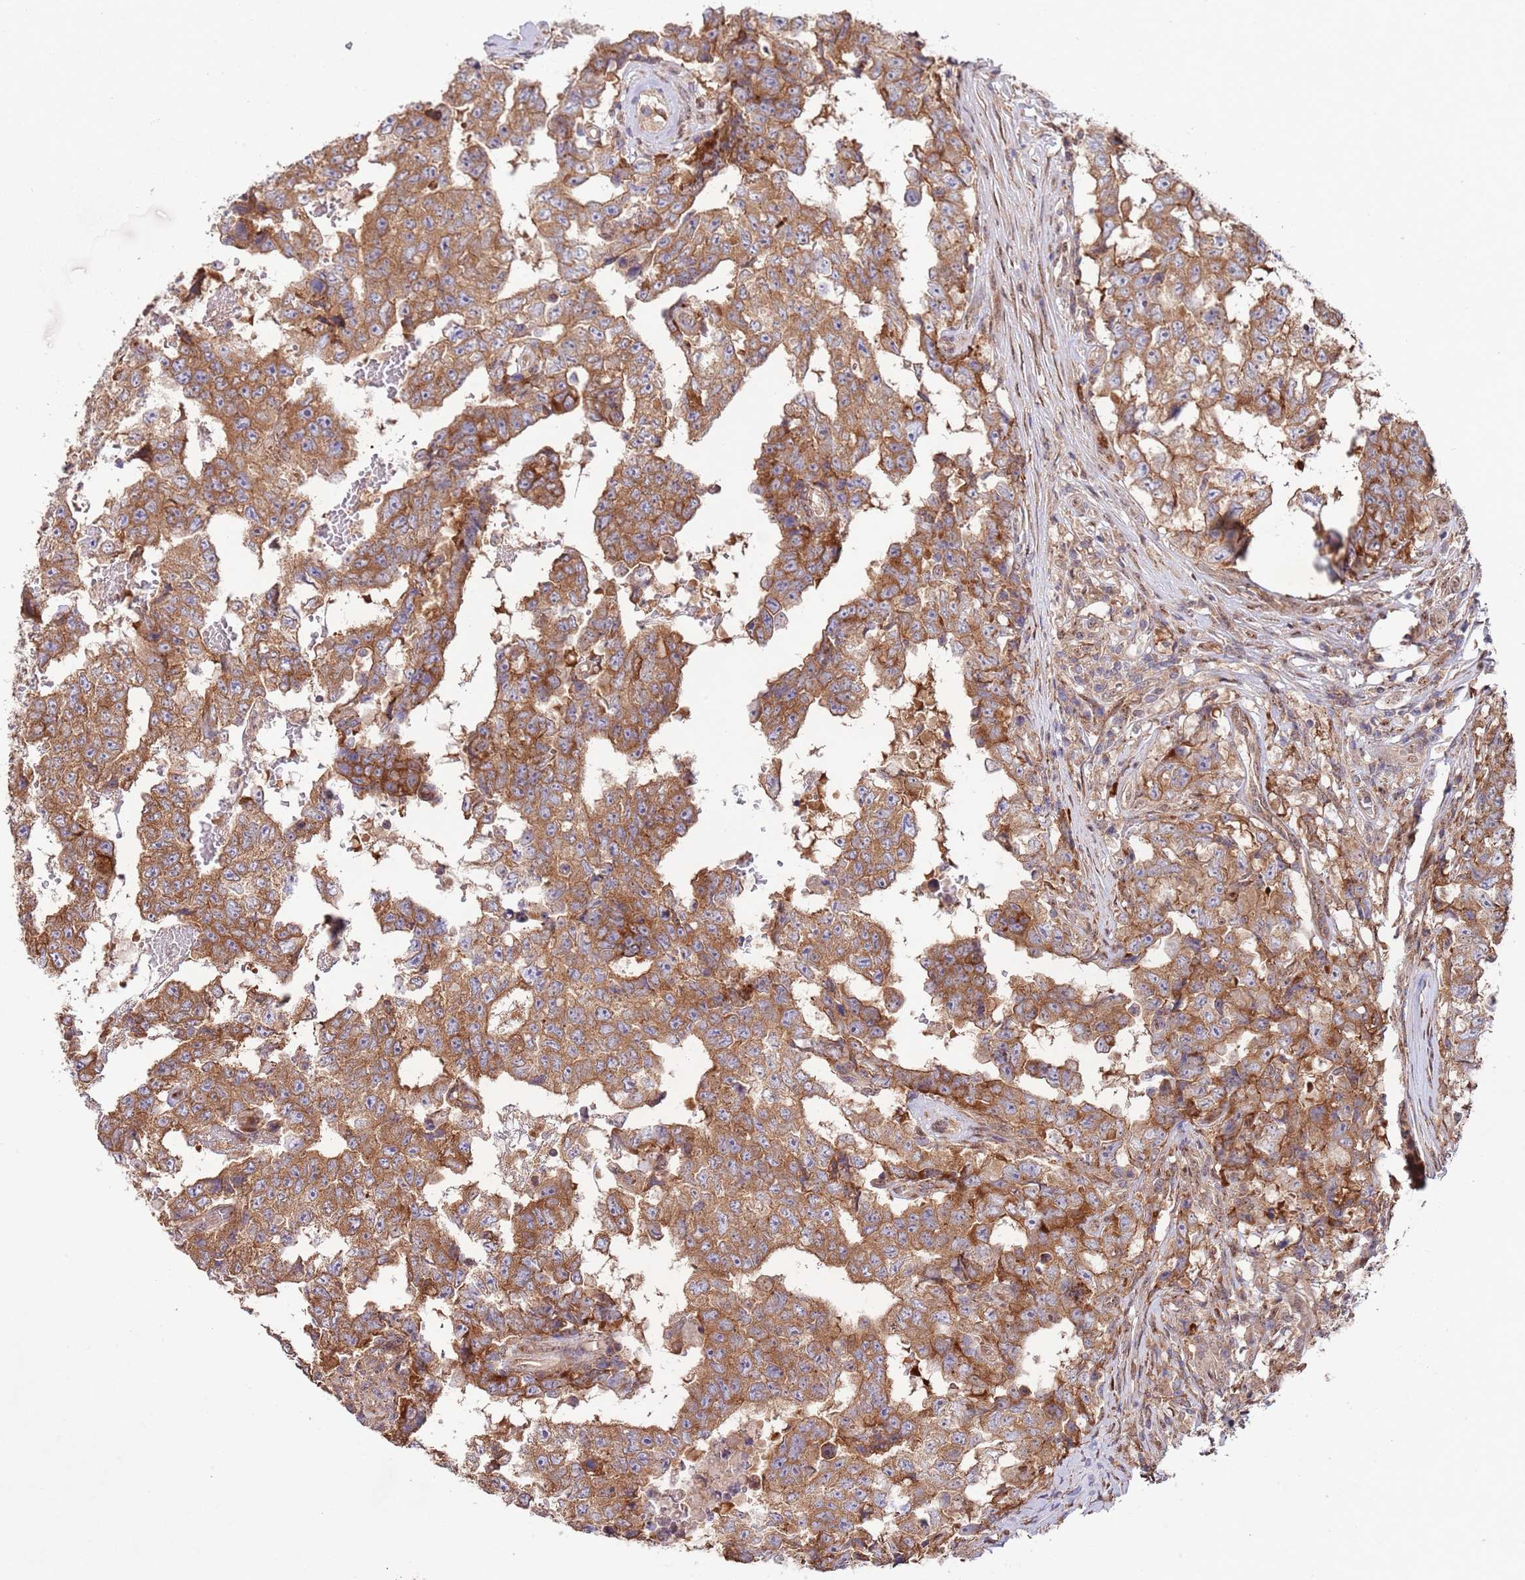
{"staining": {"intensity": "moderate", "quantity": ">75%", "location": "cytoplasmic/membranous"}, "tissue": "testis cancer", "cell_type": "Tumor cells", "image_type": "cancer", "snomed": [{"axis": "morphology", "description": "Carcinoma, Embryonal, NOS"}, {"axis": "topography", "description": "Testis"}], "caption": "An image showing moderate cytoplasmic/membranous staining in approximately >75% of tumor cells in testis embryonal carcinoma, as visualized by brown immunohistochemical staining.", "gene": "RNF19B", "patient": {"sex": "male", "age": 25}}